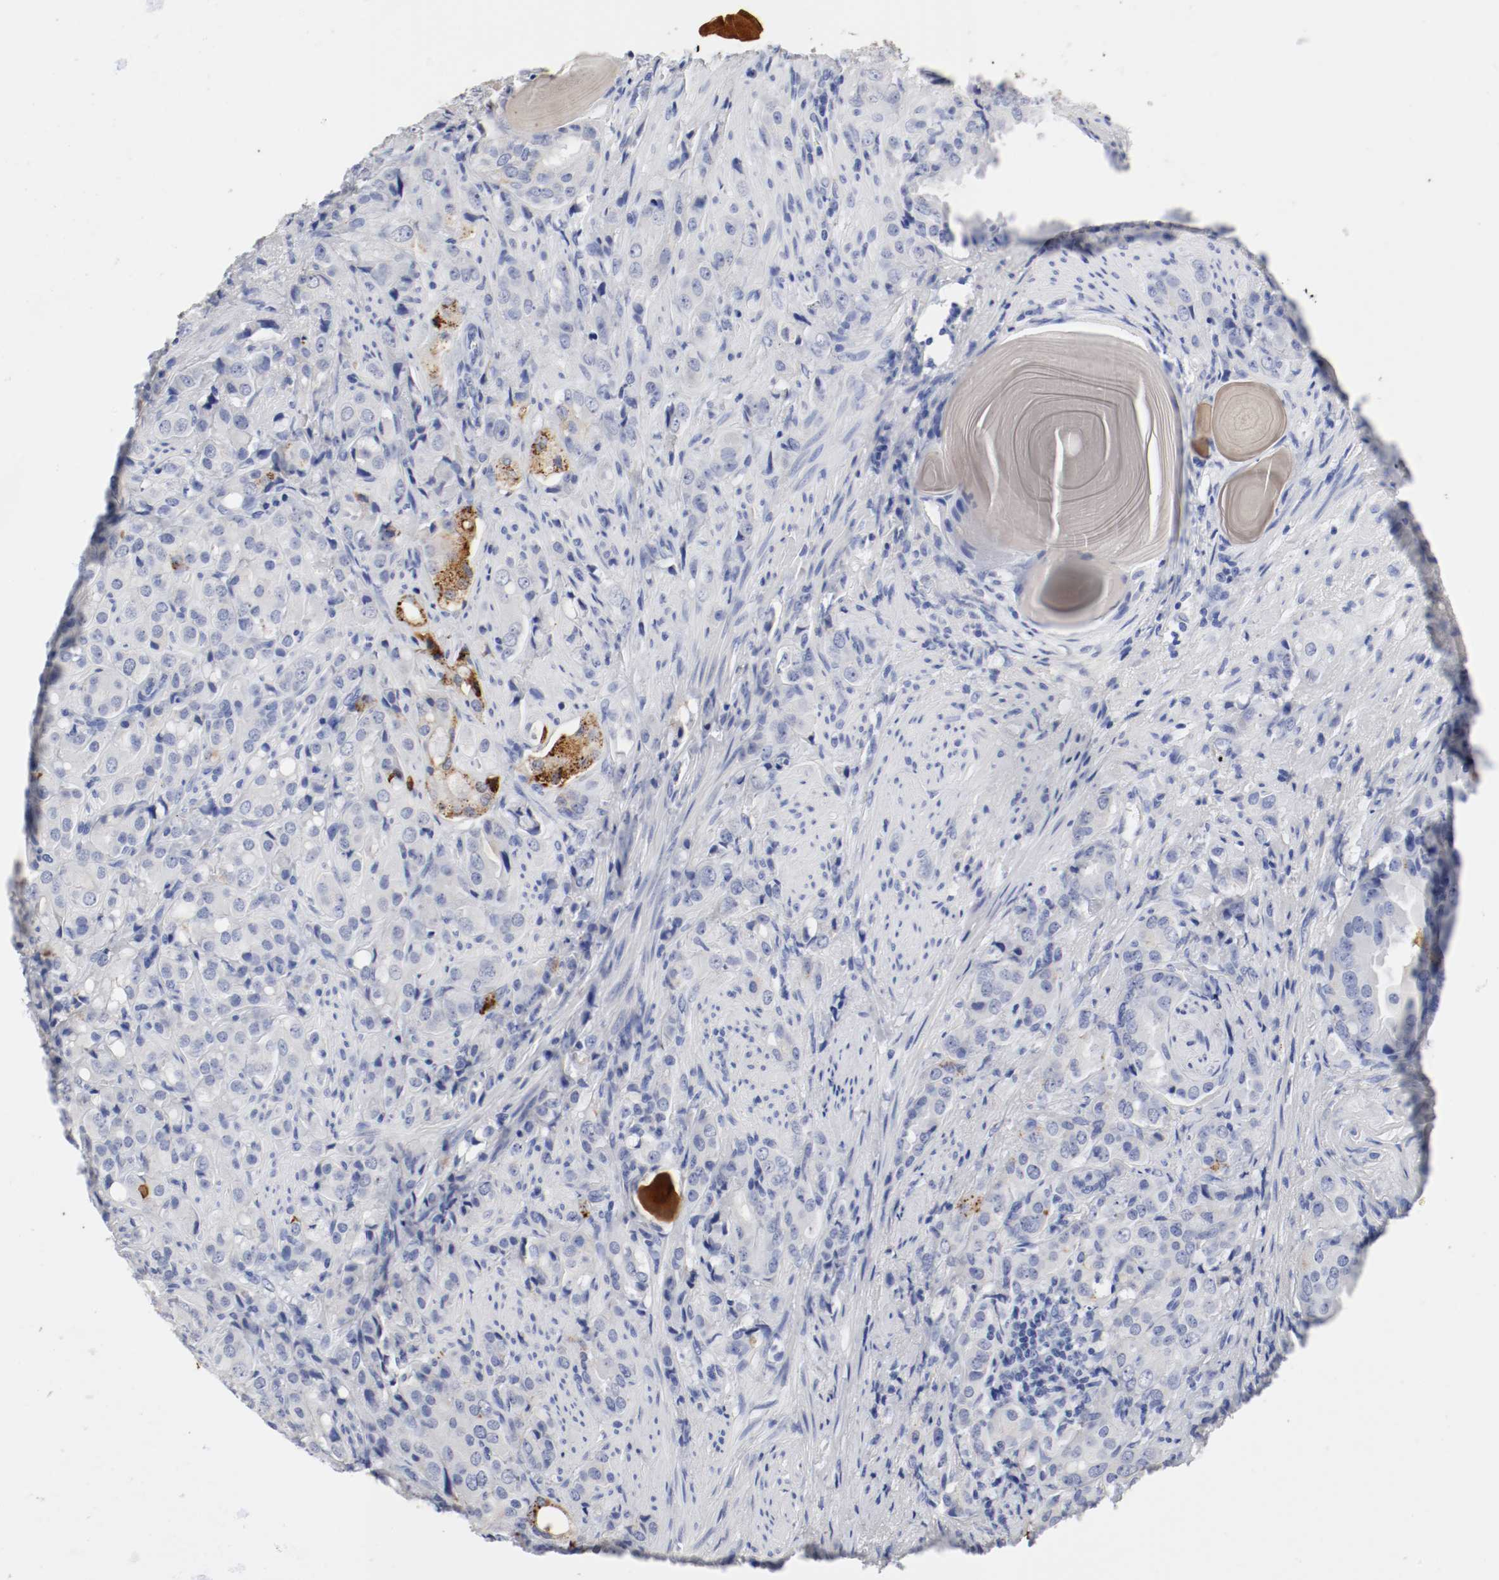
{"staining": {"intensity": "strong", "quantity": "<25%", "location": "cytoplasmic/membranous"}, "tissue": "prostate cancer", "cell_type": "Tumor cells", "image_type": "cancer", "snomed": [{"axis": "morphology", "description": "Adenocarcinoma, High grade"}, {"axis": "topography", "description": "Prostate"}], "caption": "Tumor cells demonstrate medium levels of strong cytoplasmic/membranous staining in approximately <25% of cells in prostate cancer.", "gene": "GAD1", "patient": {"sex": "male", "age": 68}}